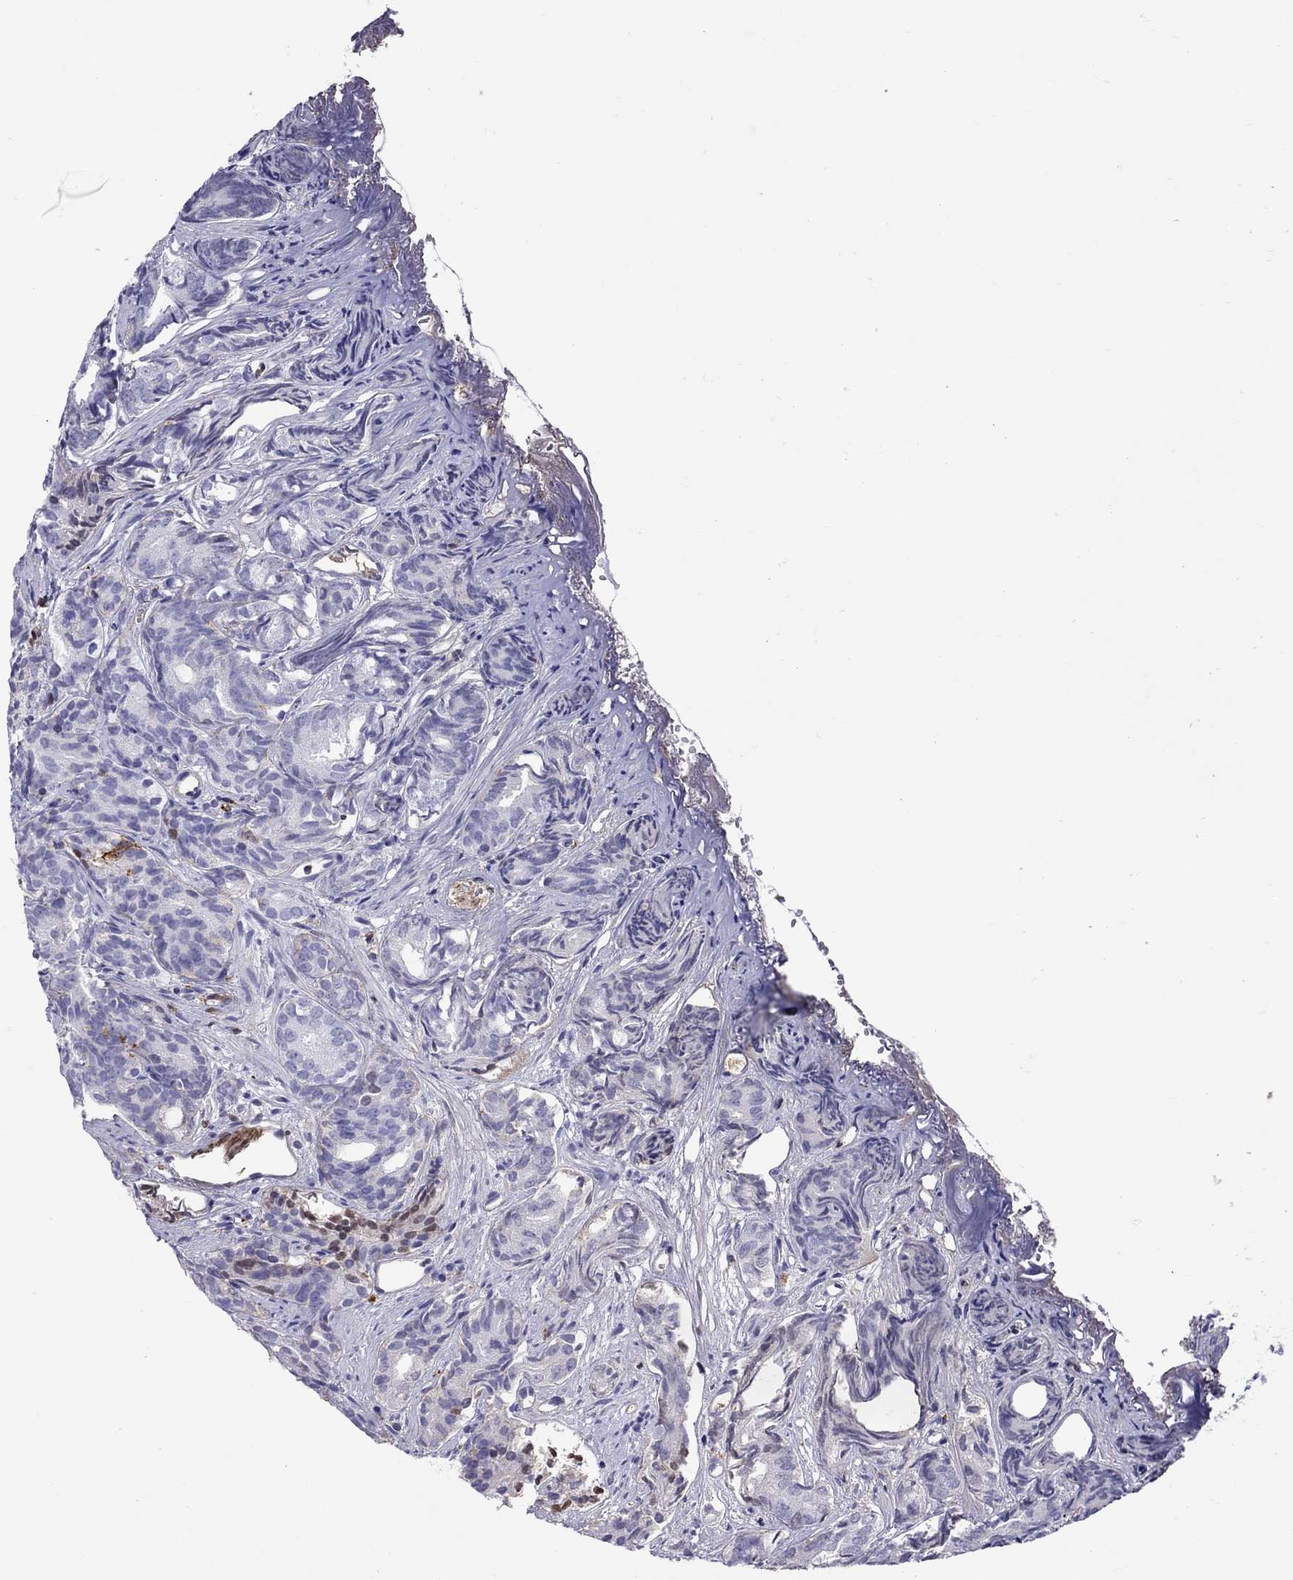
{"staining": {"intensity": "negative", "quantity": "none", "location": "none"}, "tissue": "prostate cancer", "cell_type": "Tumor cells", "image_type": "cancer", "snomed": [{"axis": "morphology", "description": "Adenocarcinoma, High grade"}, {"axis": "topography", "description": "Prostate"}], "caption": "Micrograph shows no protein positivity in tumor cells of prostate cancer (high-grade adenocarcinoma) tissue.", "gene": "SERPINA3", "patient": {"sex": "male", "age": 84}}